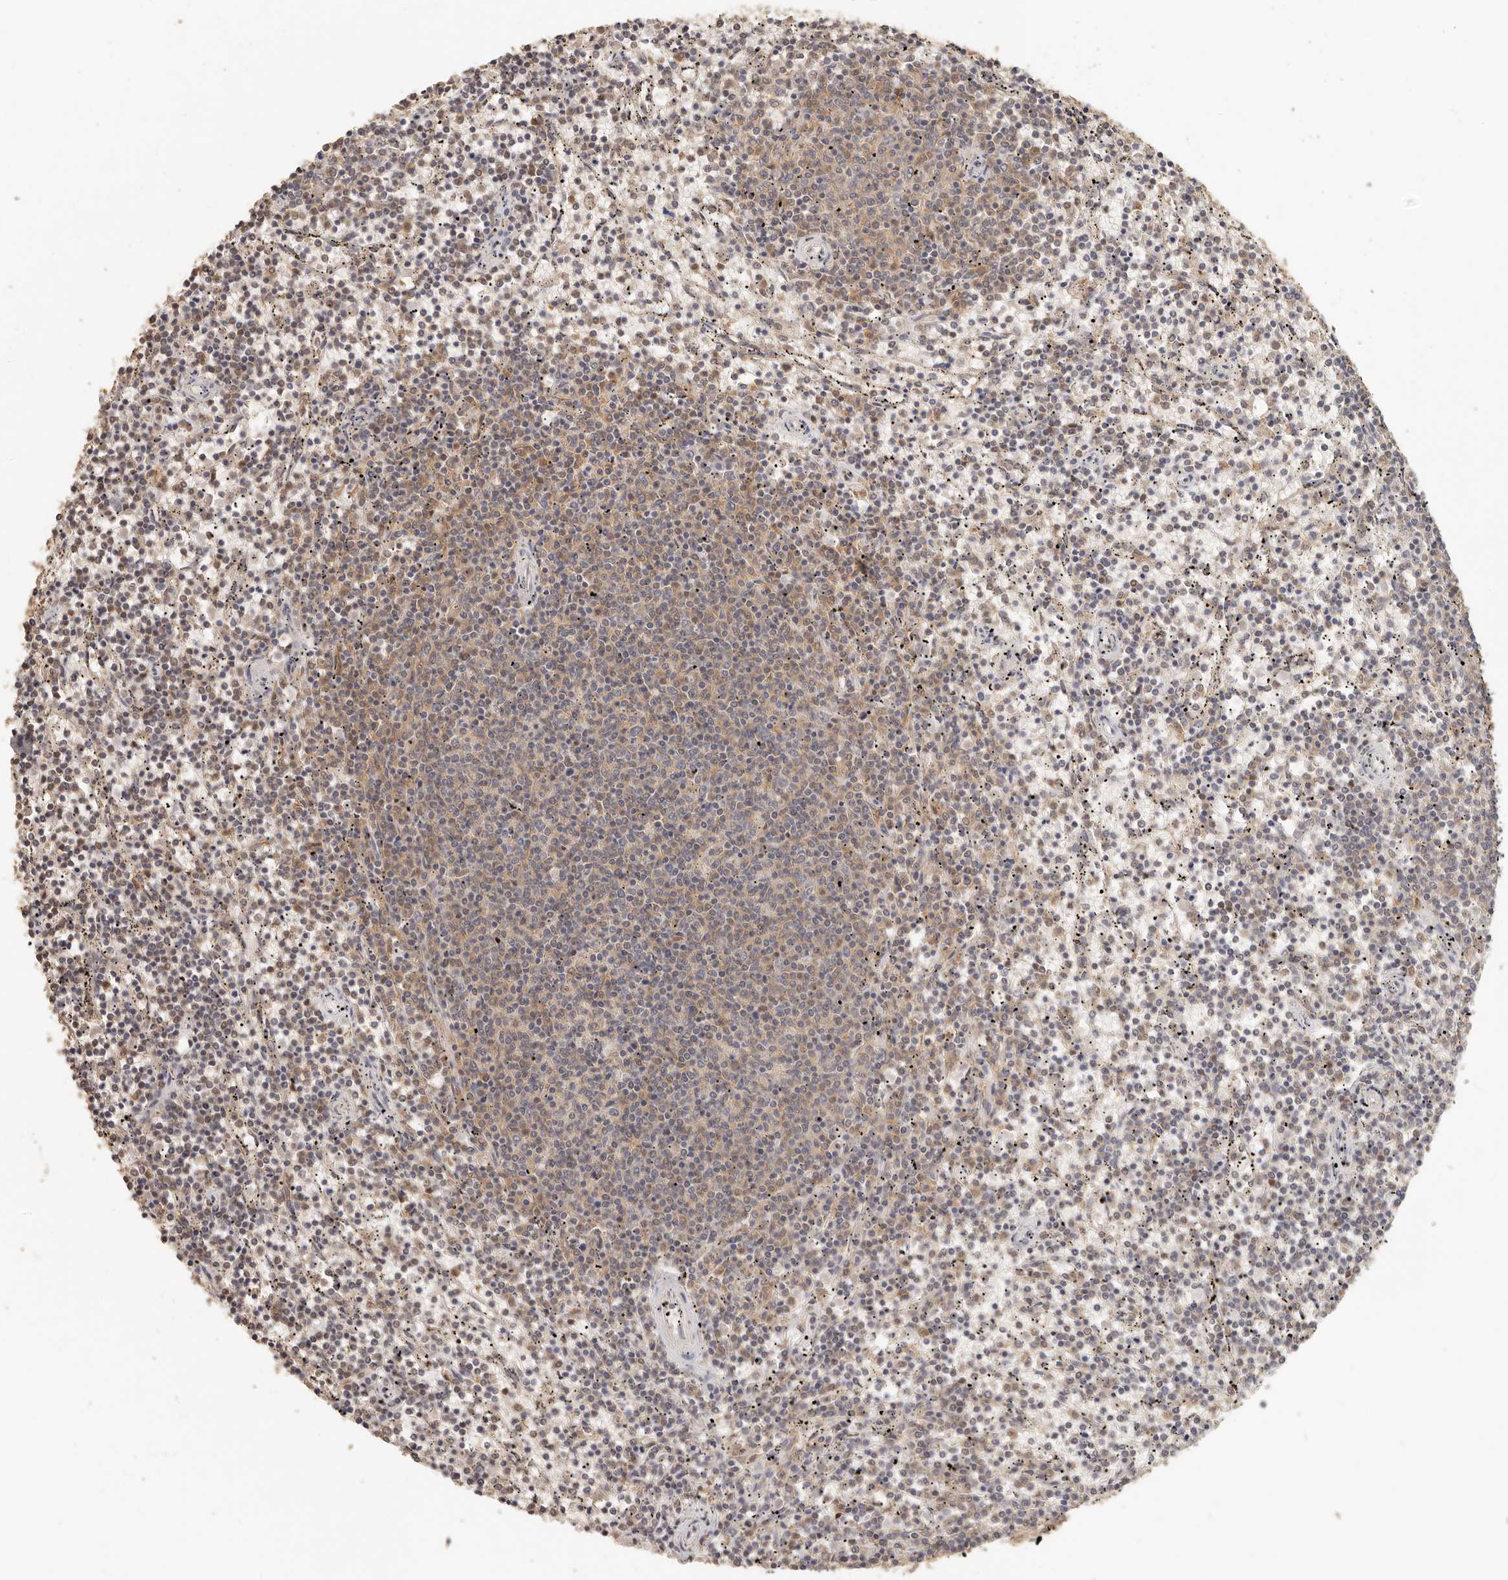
{"staining": {"intensity": "moderate", "quantity": "25%-75%", "location": "cytoplasmic/membranous"}, "tissue": "lymphoma", "cell_type": "Tumor cells", "image_type": "cancer", "snomed": [{"axis": "morphology", "description": "Malignant lymphoma, non-Hodgkin's type, Low grade"}, {"axis": "topography", "description": "Spleen"}], "caption": "Protein staining of lymphoma tissue shows moderate cytoplasmic/membranous staining in about 25%-75% of tumor cells. Nuclei are stained in blue.", "gene": "CSK", "patient": {"sex": "female", "age": 50}}